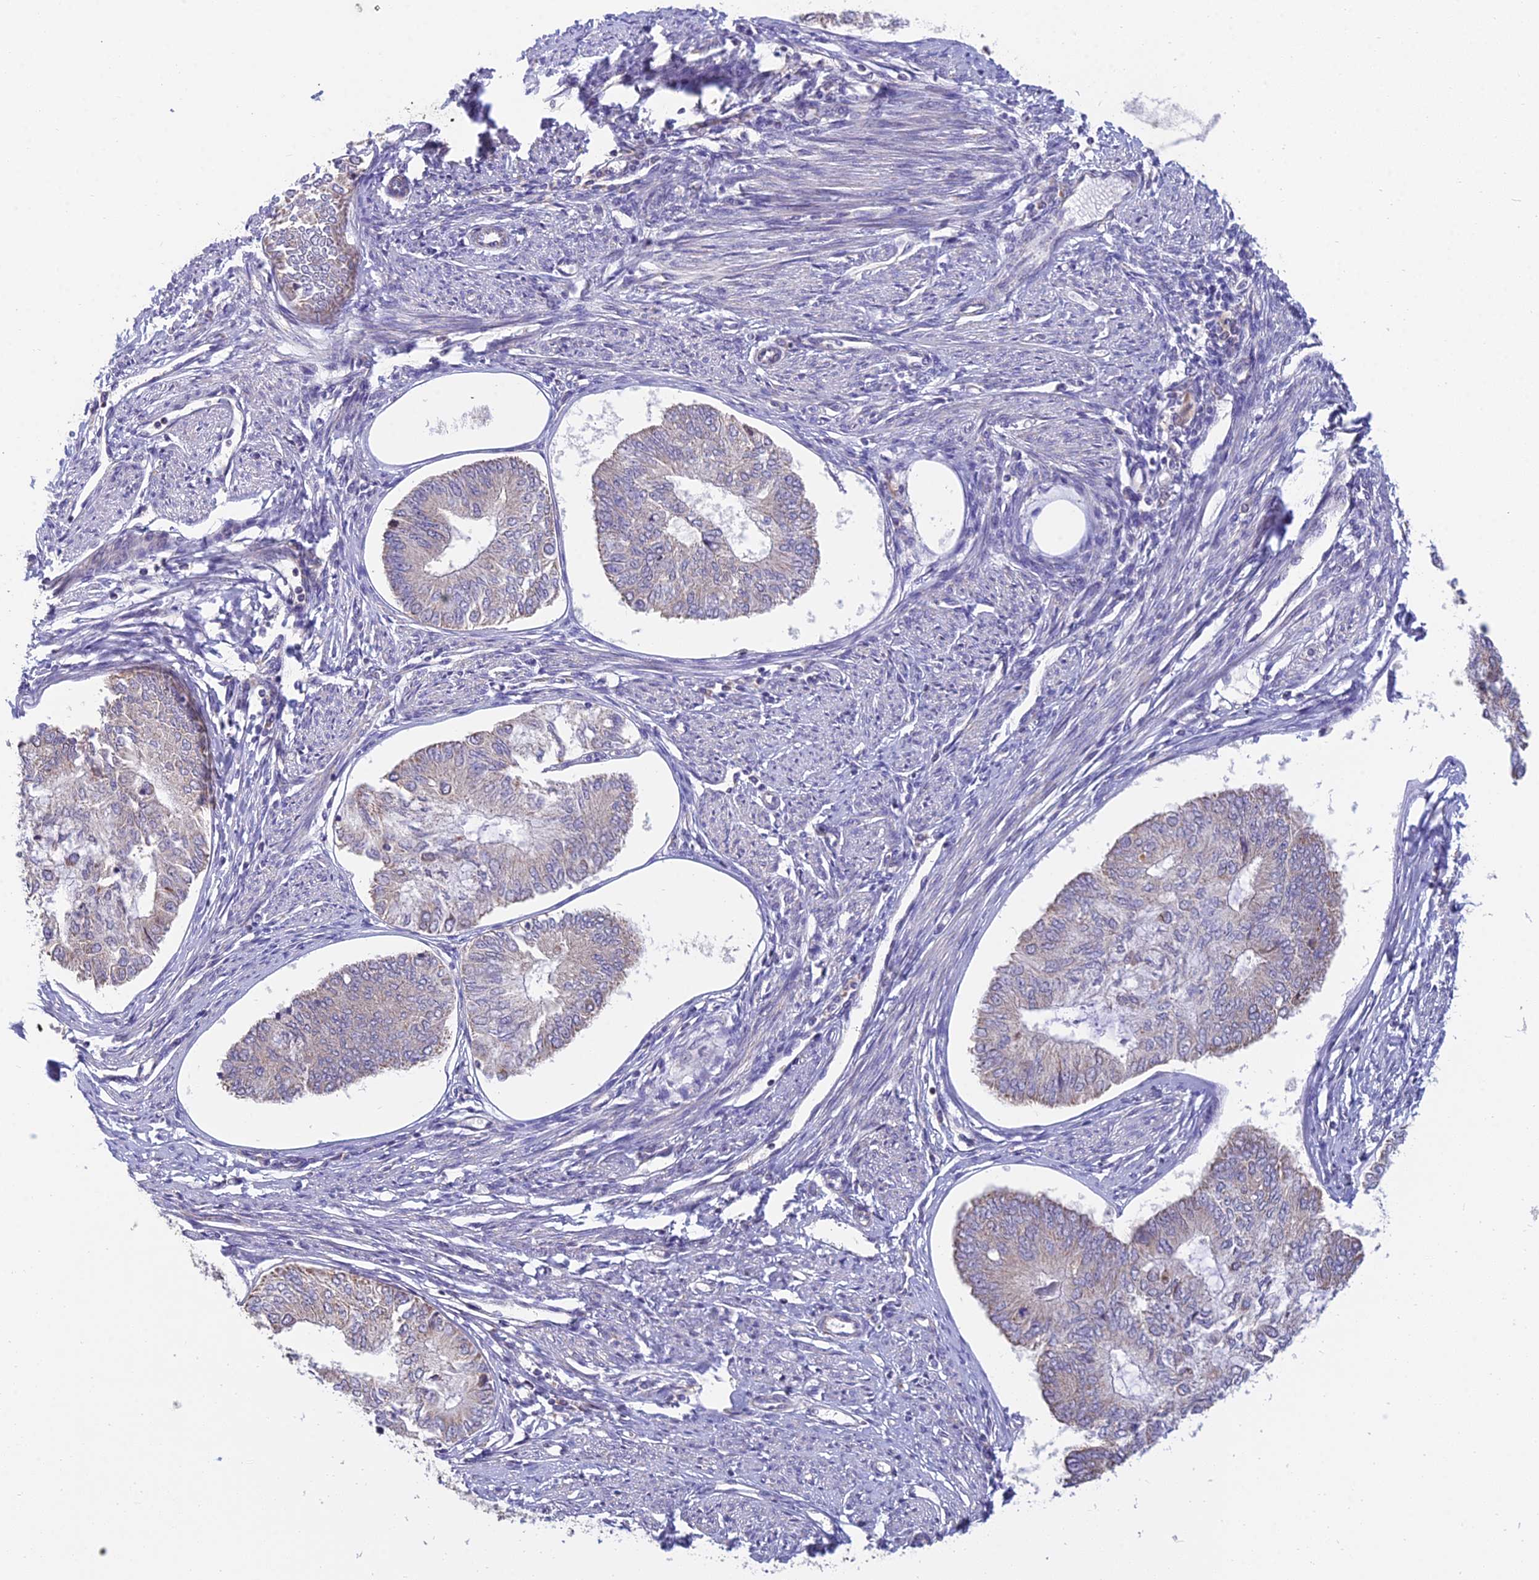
{"staining": {"intensity": "weak", "quantity": "<25%", "location": "cytoplasmic/membranous"}, "tissue": "endometrial cancer", "cell_type": "Tumor cells", "image_type": "cancer", "snomed": [{"axis": "morphology", "description": "Adenocarcinoma, NOS"}, {"axis": "topography", "description": "Endometrium"}], "caption": "DAB (3,3'-diaminobenzidine) immunohistochemical staining of endometrial cancer (adenocarcinoma) reveals no significant staining in tumor cells.", "gene": "CFAP206", "patient": {"sex": "female", "age": 68}}